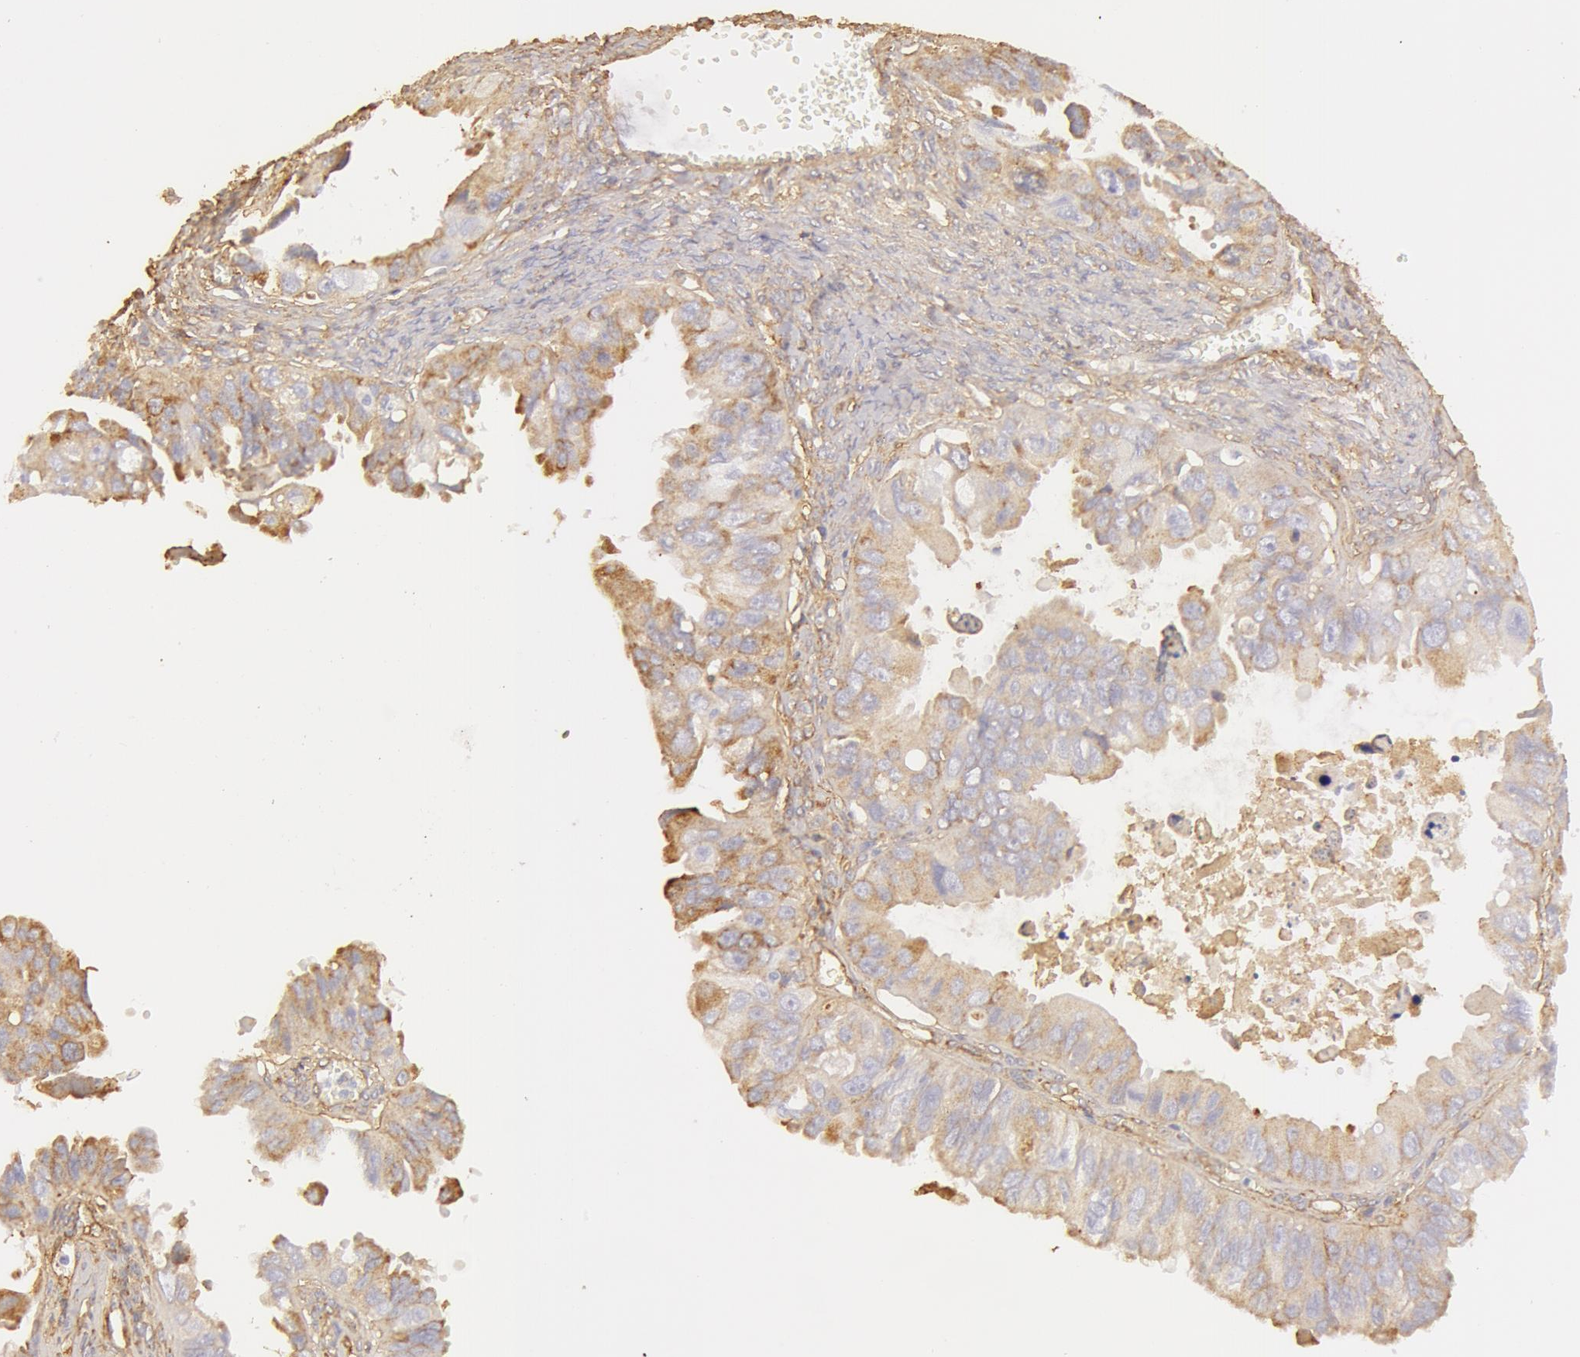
{"staining": {"intensity": "weak", "quantity": ">75%", "location": "cytoplasmic/membranous"}, "tissue": "ovarian cancer", "cell_type": "Tumor cells", "image_type": "cancer", "snomed": [{"axis": "morphology", "description": "Carcinoma, endometroid"}, {"axis": "topography", "description": "Ovary"}], "caption": "Weak cytoplasmic/membranous expression is identified in approximately >75% of tumor cells in endometroid carcinoma (ovarian). (Stains: DAB (3,3'-diaminobenzidine) in brown, nuclei in blue, Microscopy: brightfield microscopy at high magnification).", "gene": "COL4A1", "patient": {"sex": "female", "age": 85}}